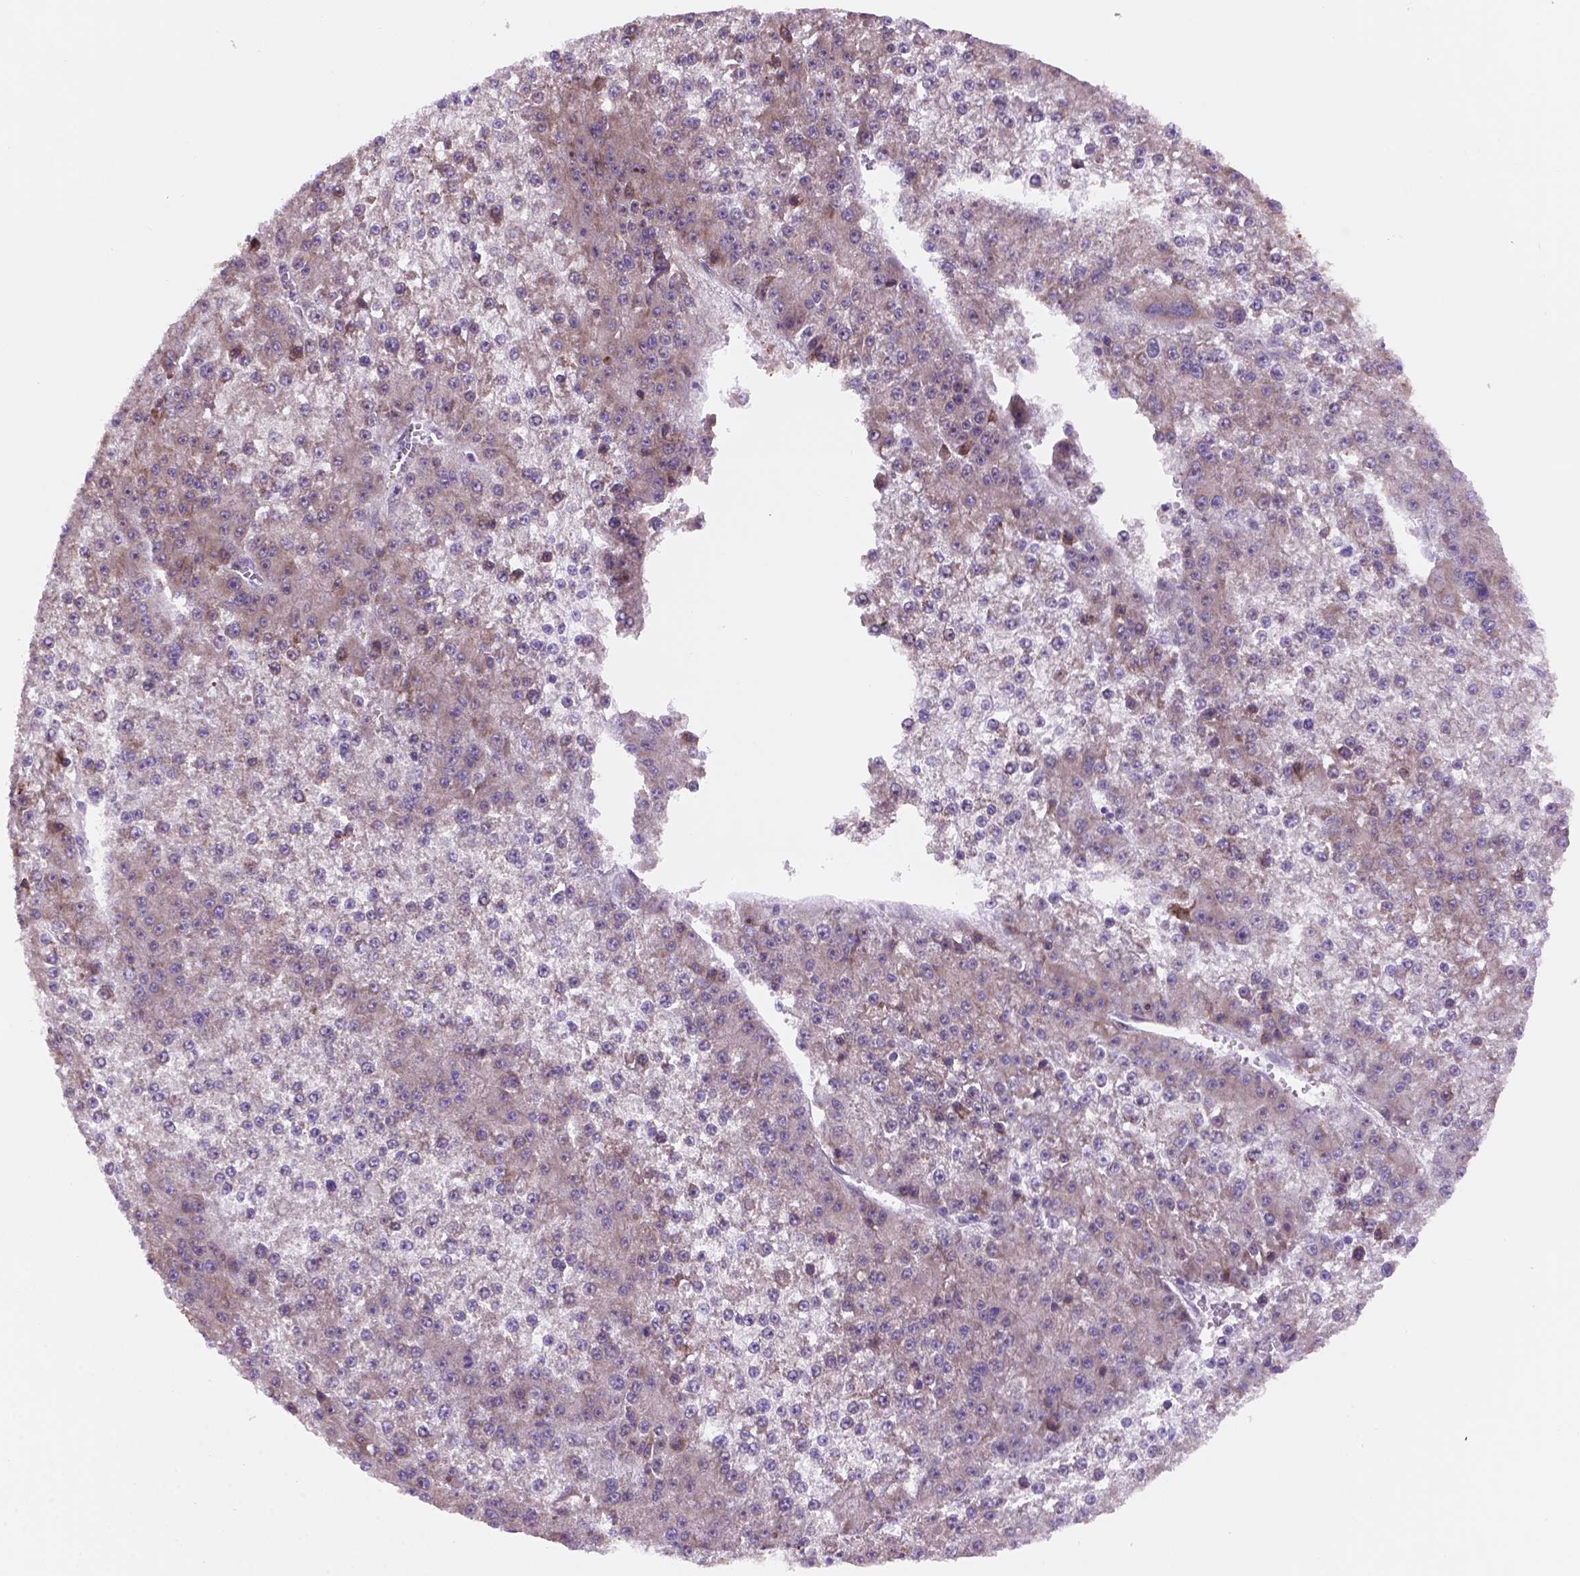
{"staining": {"intensity": "moderate", "quantity": "<25%", "location": "cytoplasmic/membranous"}, "tissue": "liver cancer", "cell_type": "Tumor cells", "image_type": "cancer", "snomed": [{"axis": "morphology", "description": "Carcinoma, Hepatocellular, NOS"}, {"axis": "topography", "description": "Liver"}], "caption": "Immunohistochemical staining of hepatocellular carcinoma (liver) displays low levels of moderate cytoplasmic/membranous protein expression in about <25% of tumor cells. (DAB IHC with brightfield microscopy, high magnification).", "gene": "FNIP1", "patient": {"sex": "female", "age": 73}}